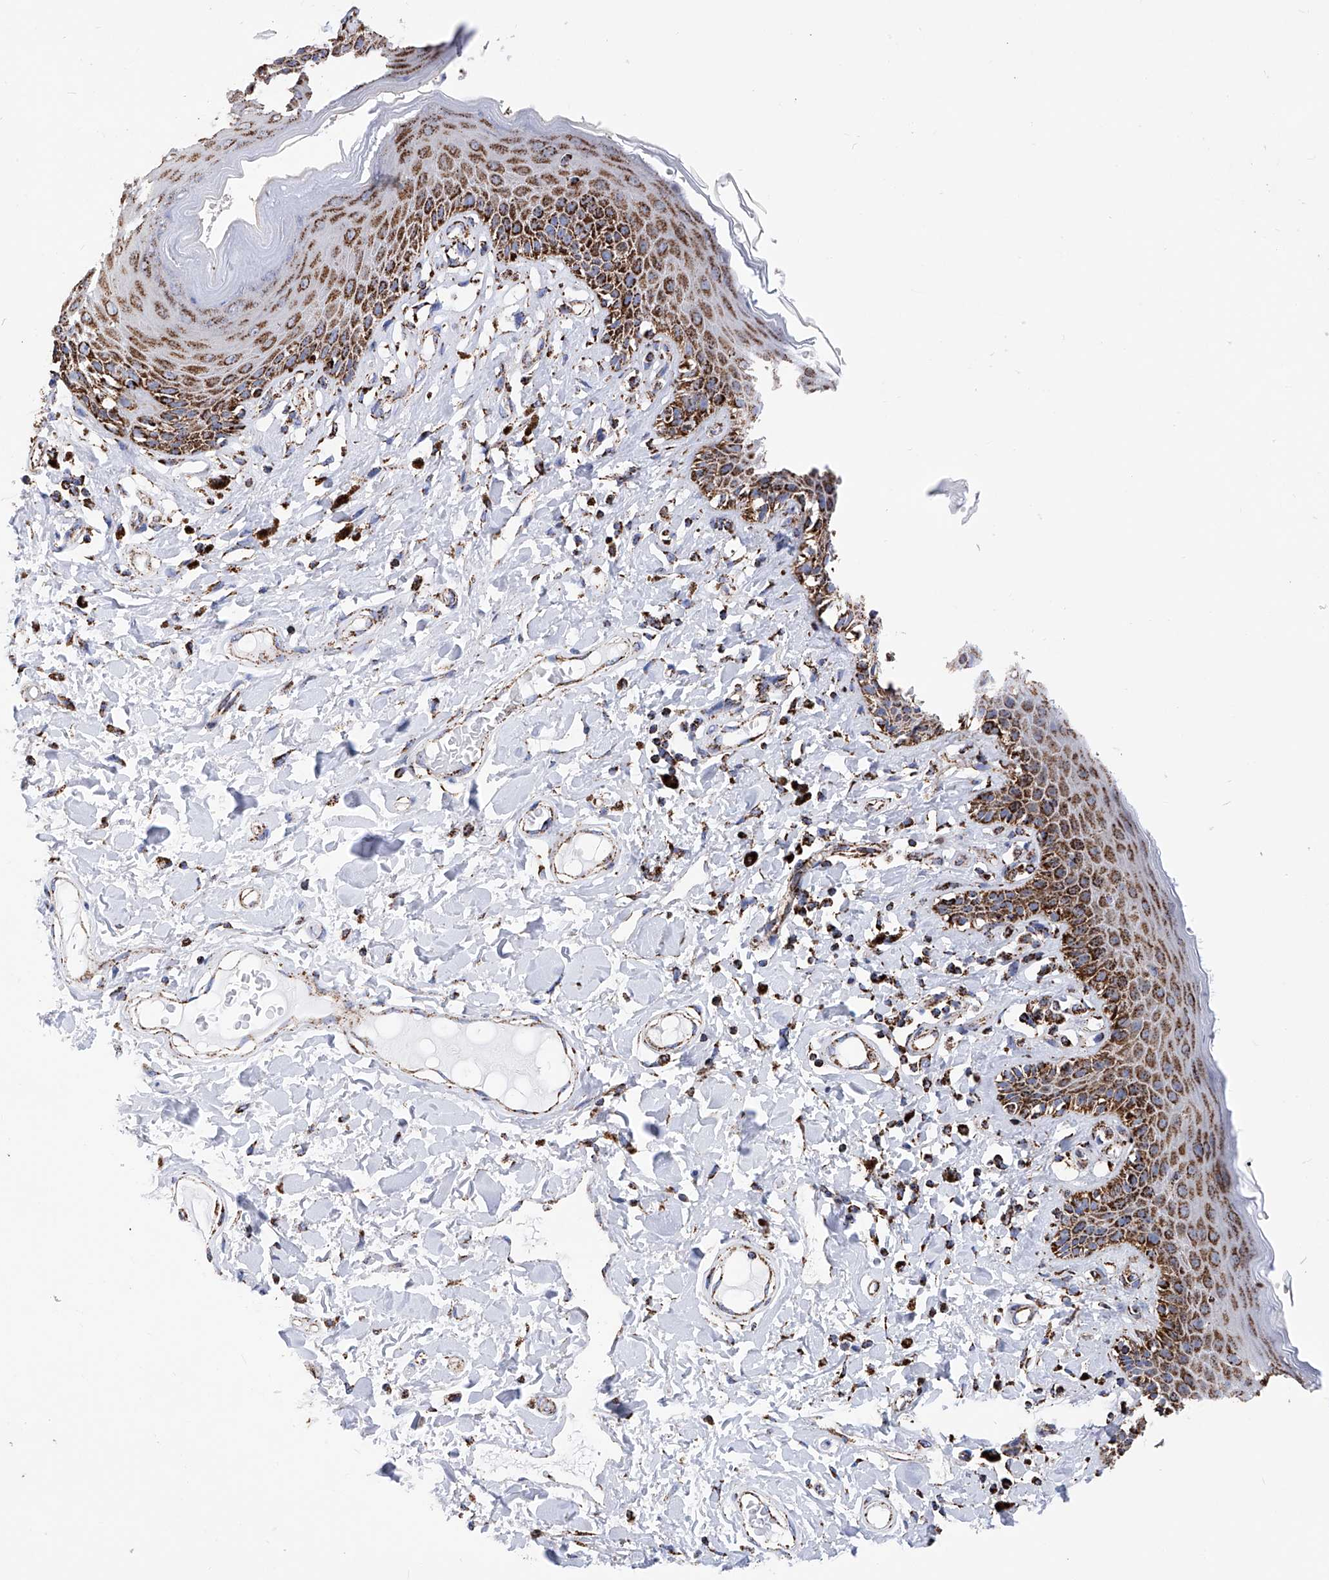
{"staining": {"intensity": "strong", "quantity": ">75%", "location": "cytoplasmic/membranous"}, "tissue": "skin", "cell_type": "Epidermal cells", "image_type": "normal", "snomed": [{"axis": "morphology", "description": "Normal tissue, NOS"}, {"axis": "topography", "description": "Anal"}], "caption": "About >75% of epidermal cells in normal human skin show strong cytoplasmic/membranous protein expression as visualized by brown immunohistochemical staining.", "gene": "ATP5PF", "patient": {"sex": "female", "age": 78}}